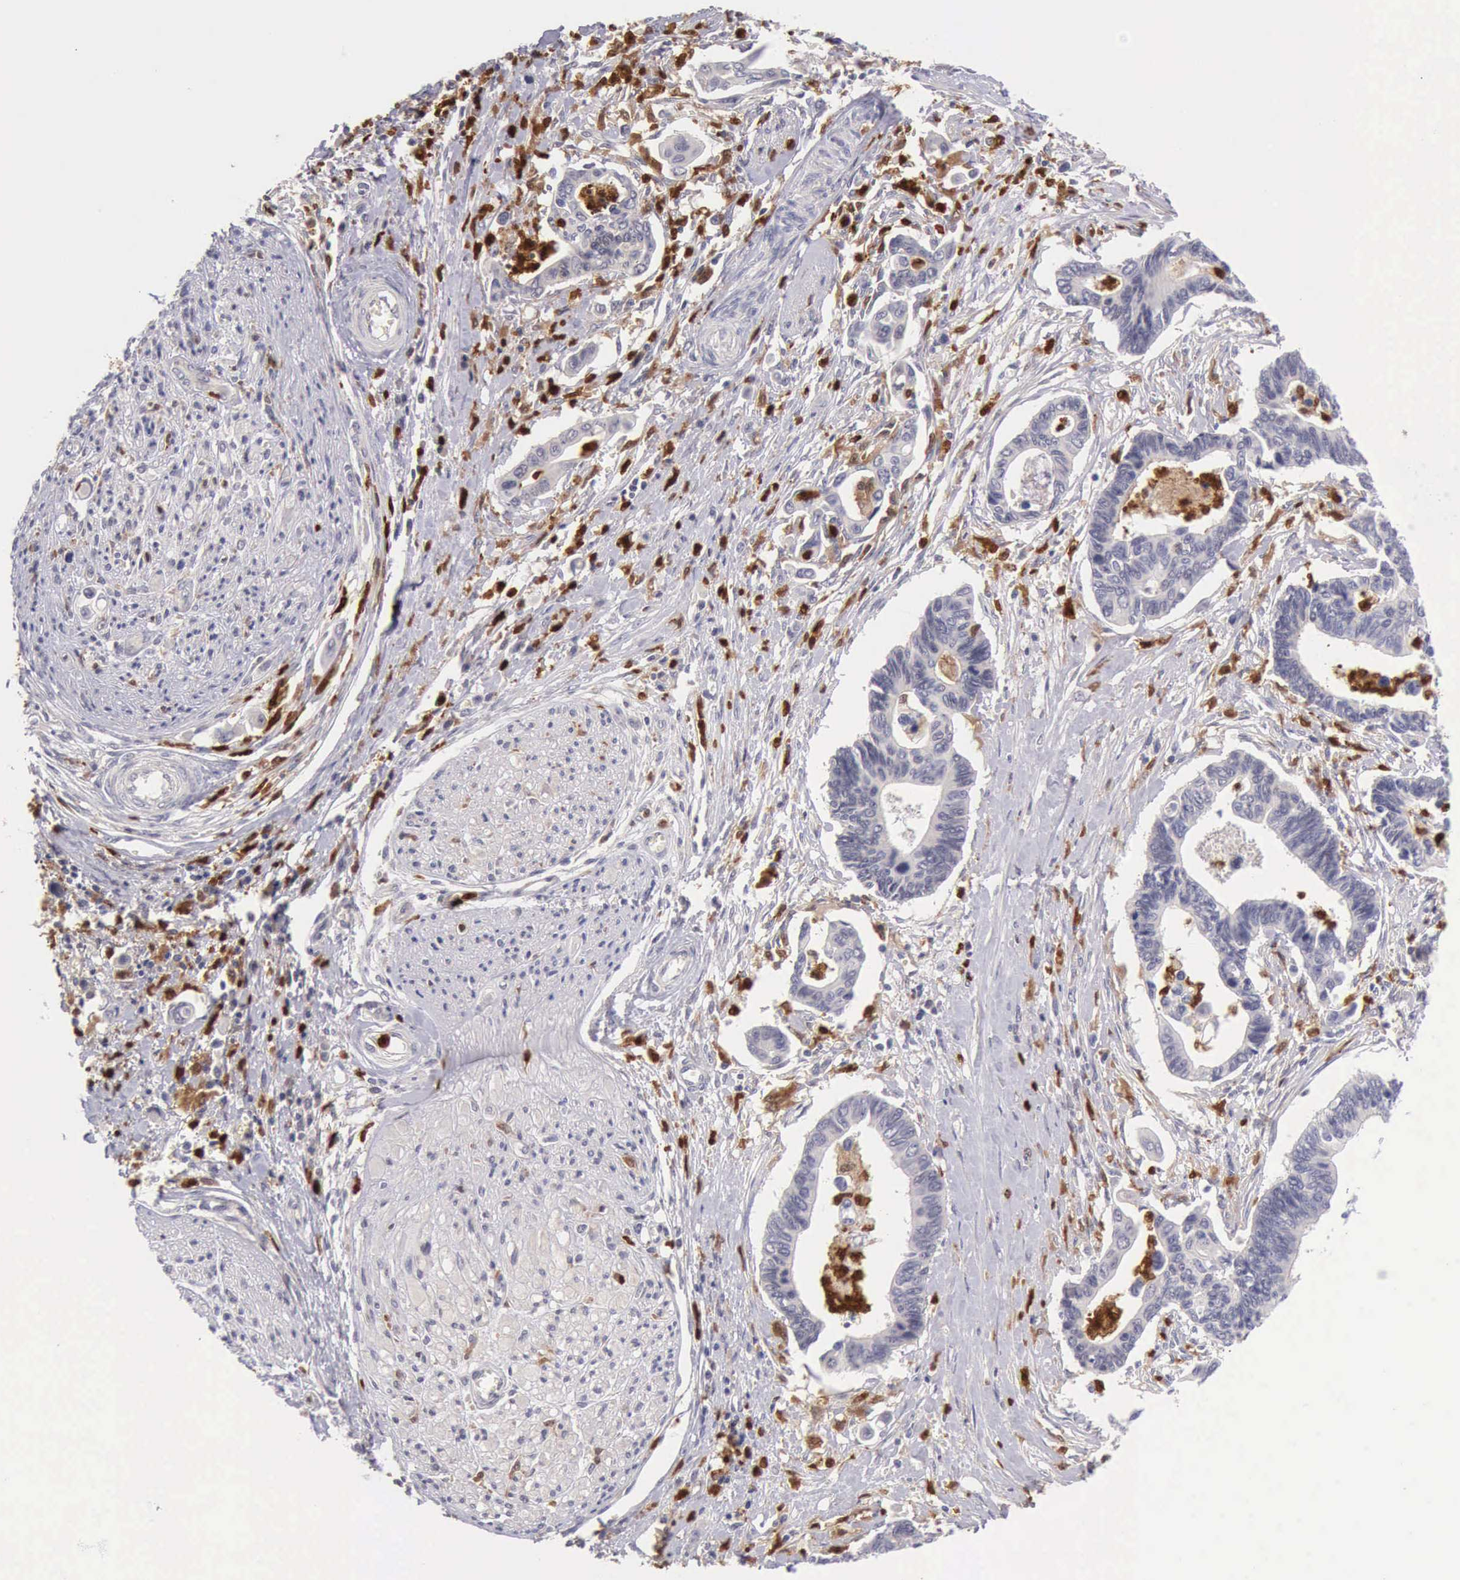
{"staining": {"intensity": "negative", "quantity": "none", "location": "none"}, "tissue": "pancreatic cancer", "cell_type": "Tumor cells", "image_type": "cancer", "snomed": [{"axis": "morphology", "description": "Adenocarcinoma, NOS"}, {"axis": "topography", "description": "Pancreas"}], "caption": "Pancreatic cancer (adenocarcinoma) was stained to show a protein in brown. There is no significant staining in tumor cells.", "gene": "CSTA", "patient": {"sex": "female", "age": 70}}